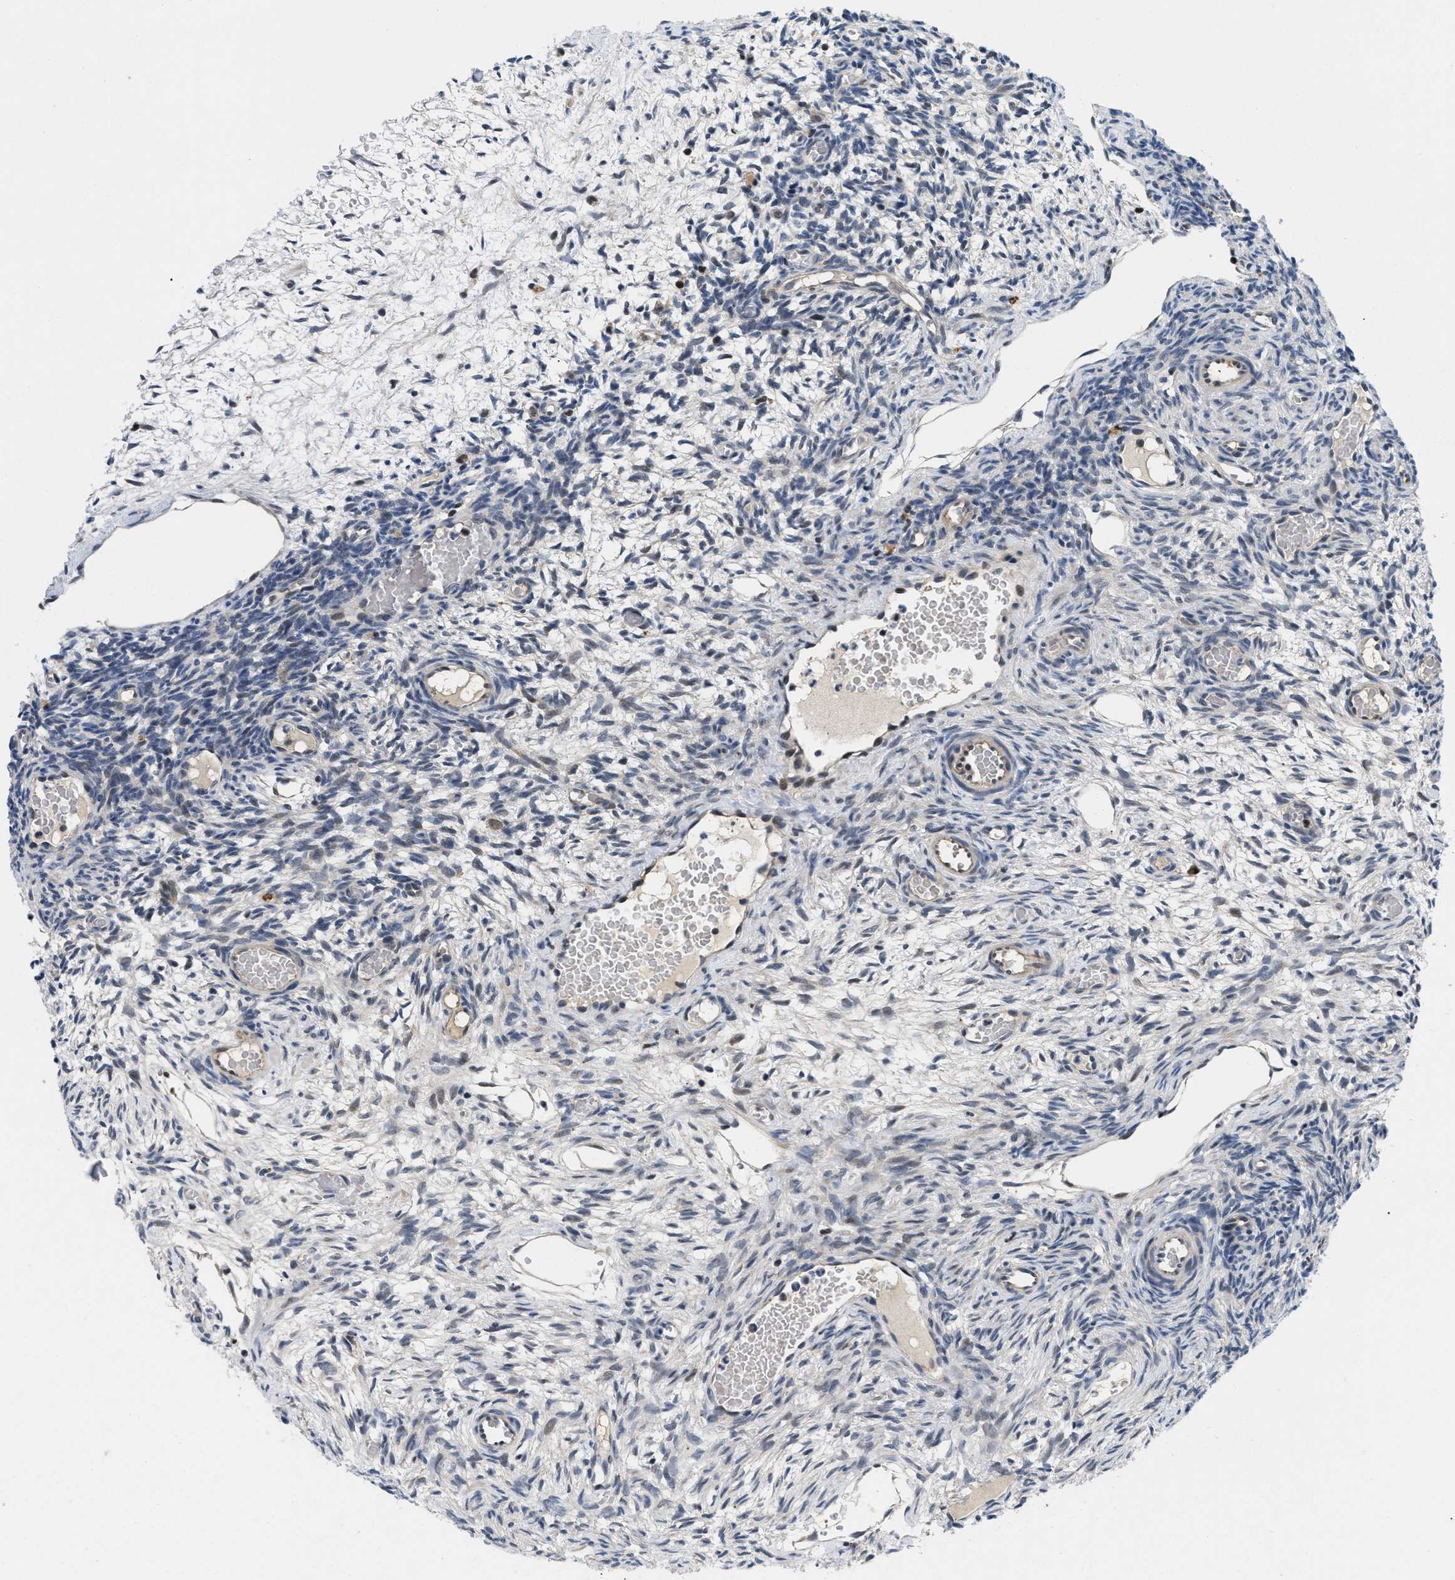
{"staining": {"intensity": "weak", "quantity": "<25%", "location": "nuclear"}, "tissue": "ovary", "cell_type": "Ovarian stroma cells", "image_type": "normal", "snomed": [{"axis": "morphology", "description": "Normal tissue, NOS"}, {"axis": "topography", "description": "Ovary"}], "caption": "Immunohistochemistry of unremarkable ovary demonstrates no staining in ovarian stroma cells.", "gene": "SLC29A2", "patient": {"sex": "female", "age": 27}}